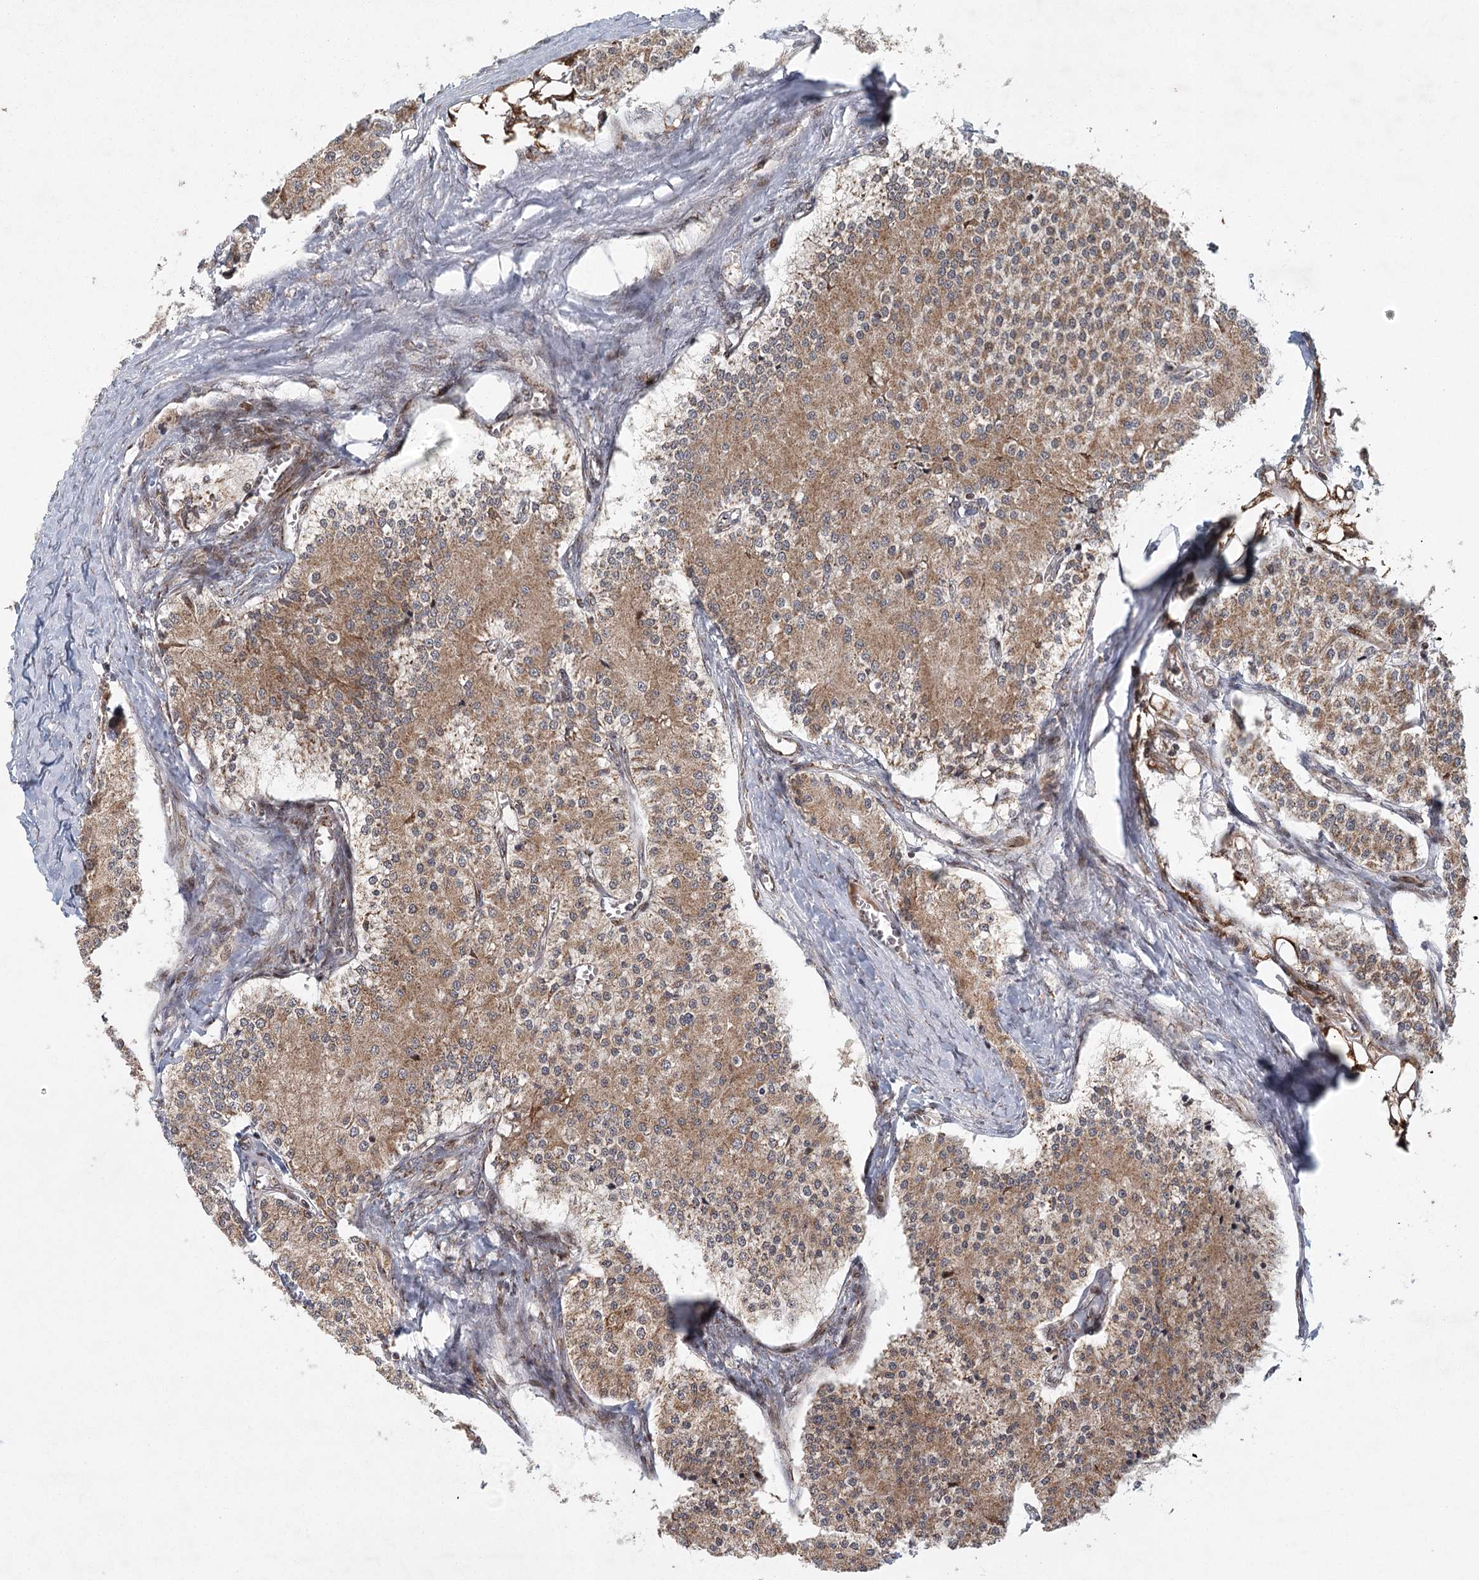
{"staining": {"intensity": "moderate", "quantity": ">75%", "location": "cytoplasmic/membranous"}, "tissue": "carcinoid", "cell_type": "Tumor cells", "image_type": "cancer", "snomed": [{"axis": "morphology", "description": "Carcinoid, malignant, NOS"}, {"axis": "topography", "description": "Colon"}], "caption": "Protein expression analysis of malignant carcinoid exhibits moderate cytoplasmic/membranous positivity in approximately >75% of tumor cells.", "gene": "IFT46", "patient": {"sex": "female", "age": 52}}